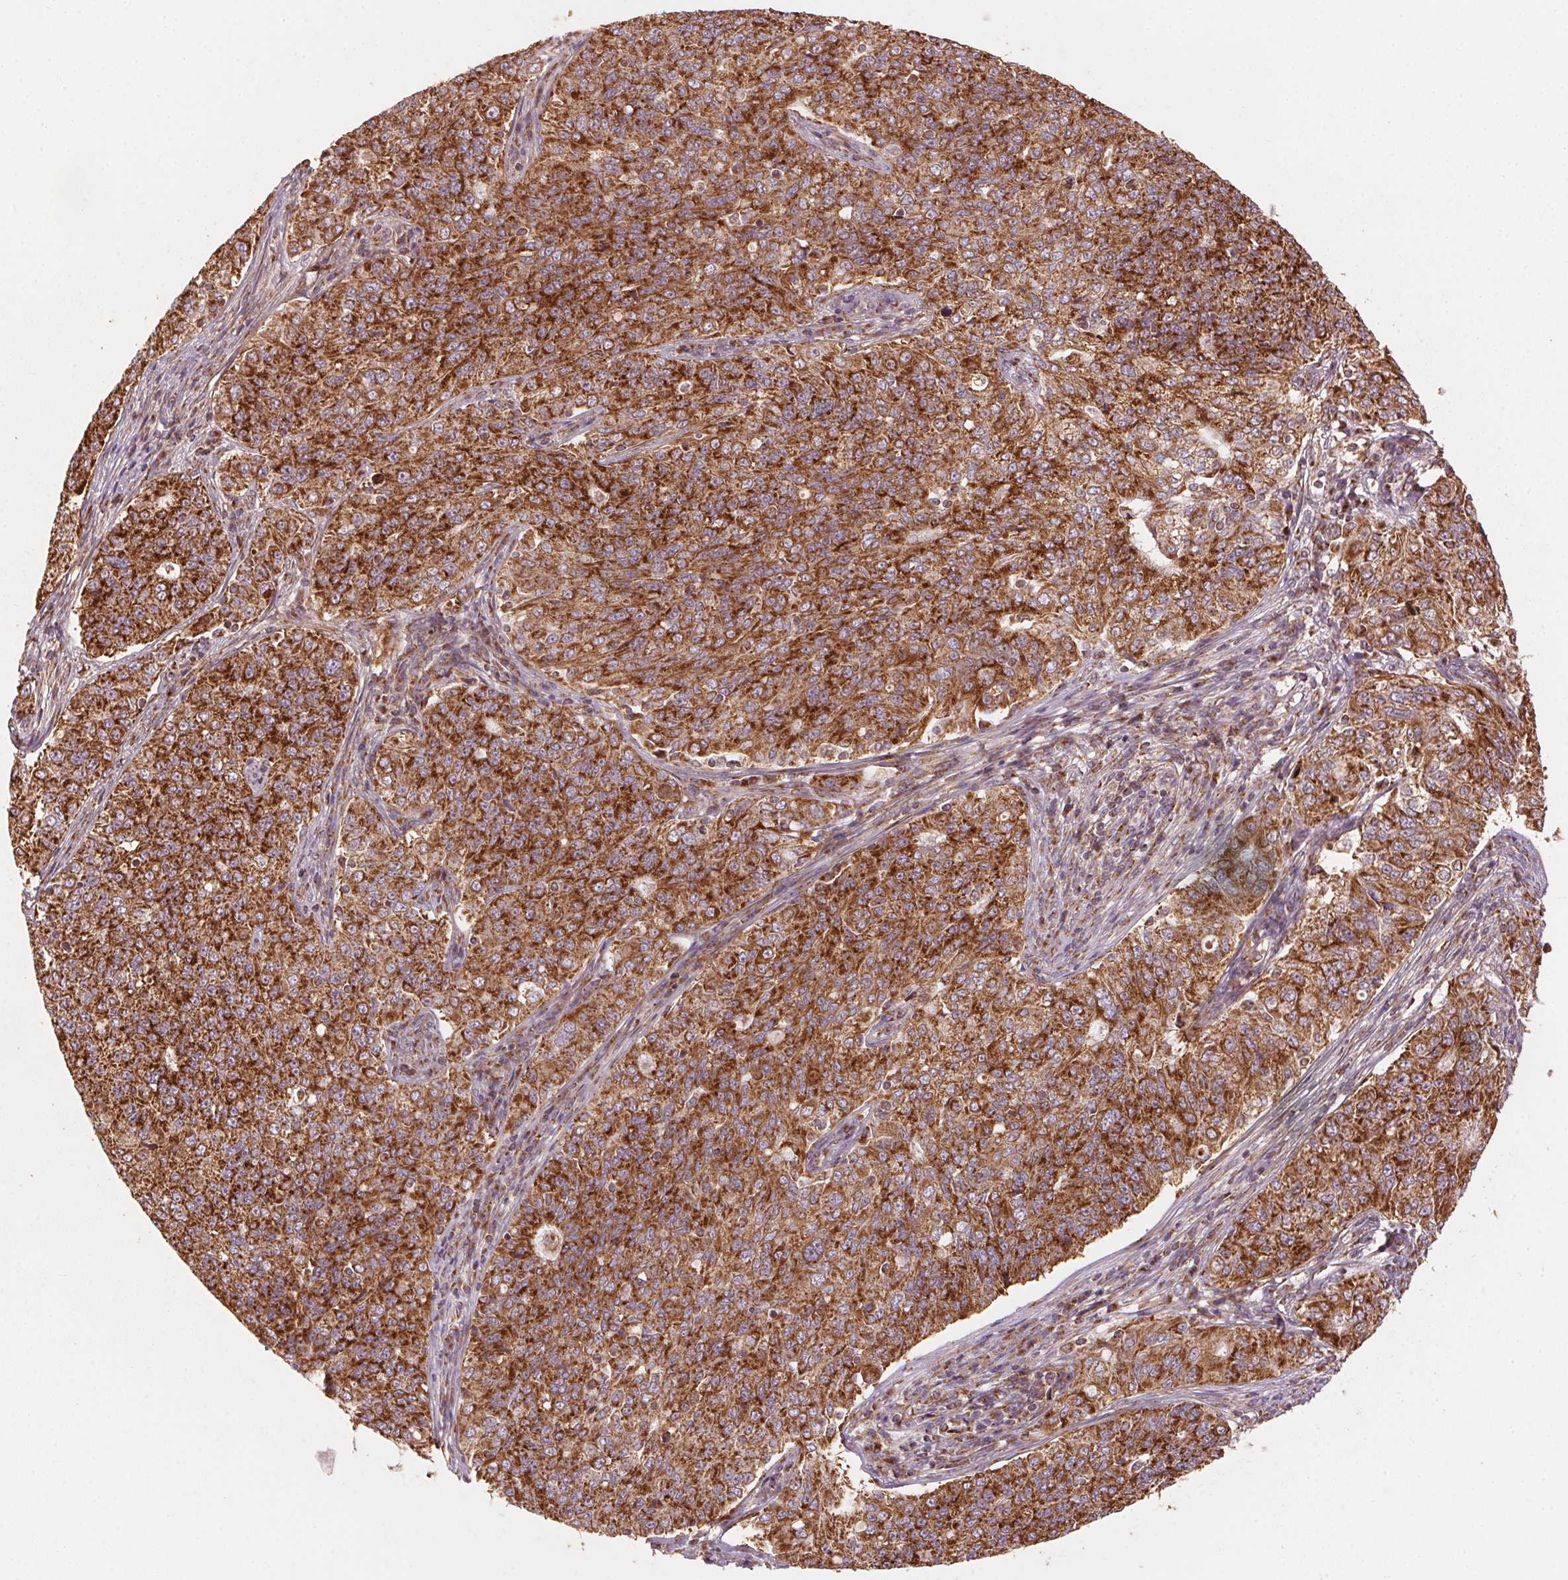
{"staining": {"intensity": "strong", "quantity": ">75%", "location": "cytoplasmic/membranous"}, "tissue": "endometrial cancer", "cell_type": "Tumor cells", "image_type": "cancer", "snomed": [{"axis": "morphology", "description": "Adenocarcinoma, NOS"}, {"axis": "topography", "description": "Endometrium"}], "caption": "Immunohistochemistry (IHC) of endometrial cancer (adenocarcinoma) reveals high levels of strong cytoplasmic/membranous staining in about >75% of tumor cells.", "gene": "TOMM70", "patient": {"sex": "female", "age": 43}}